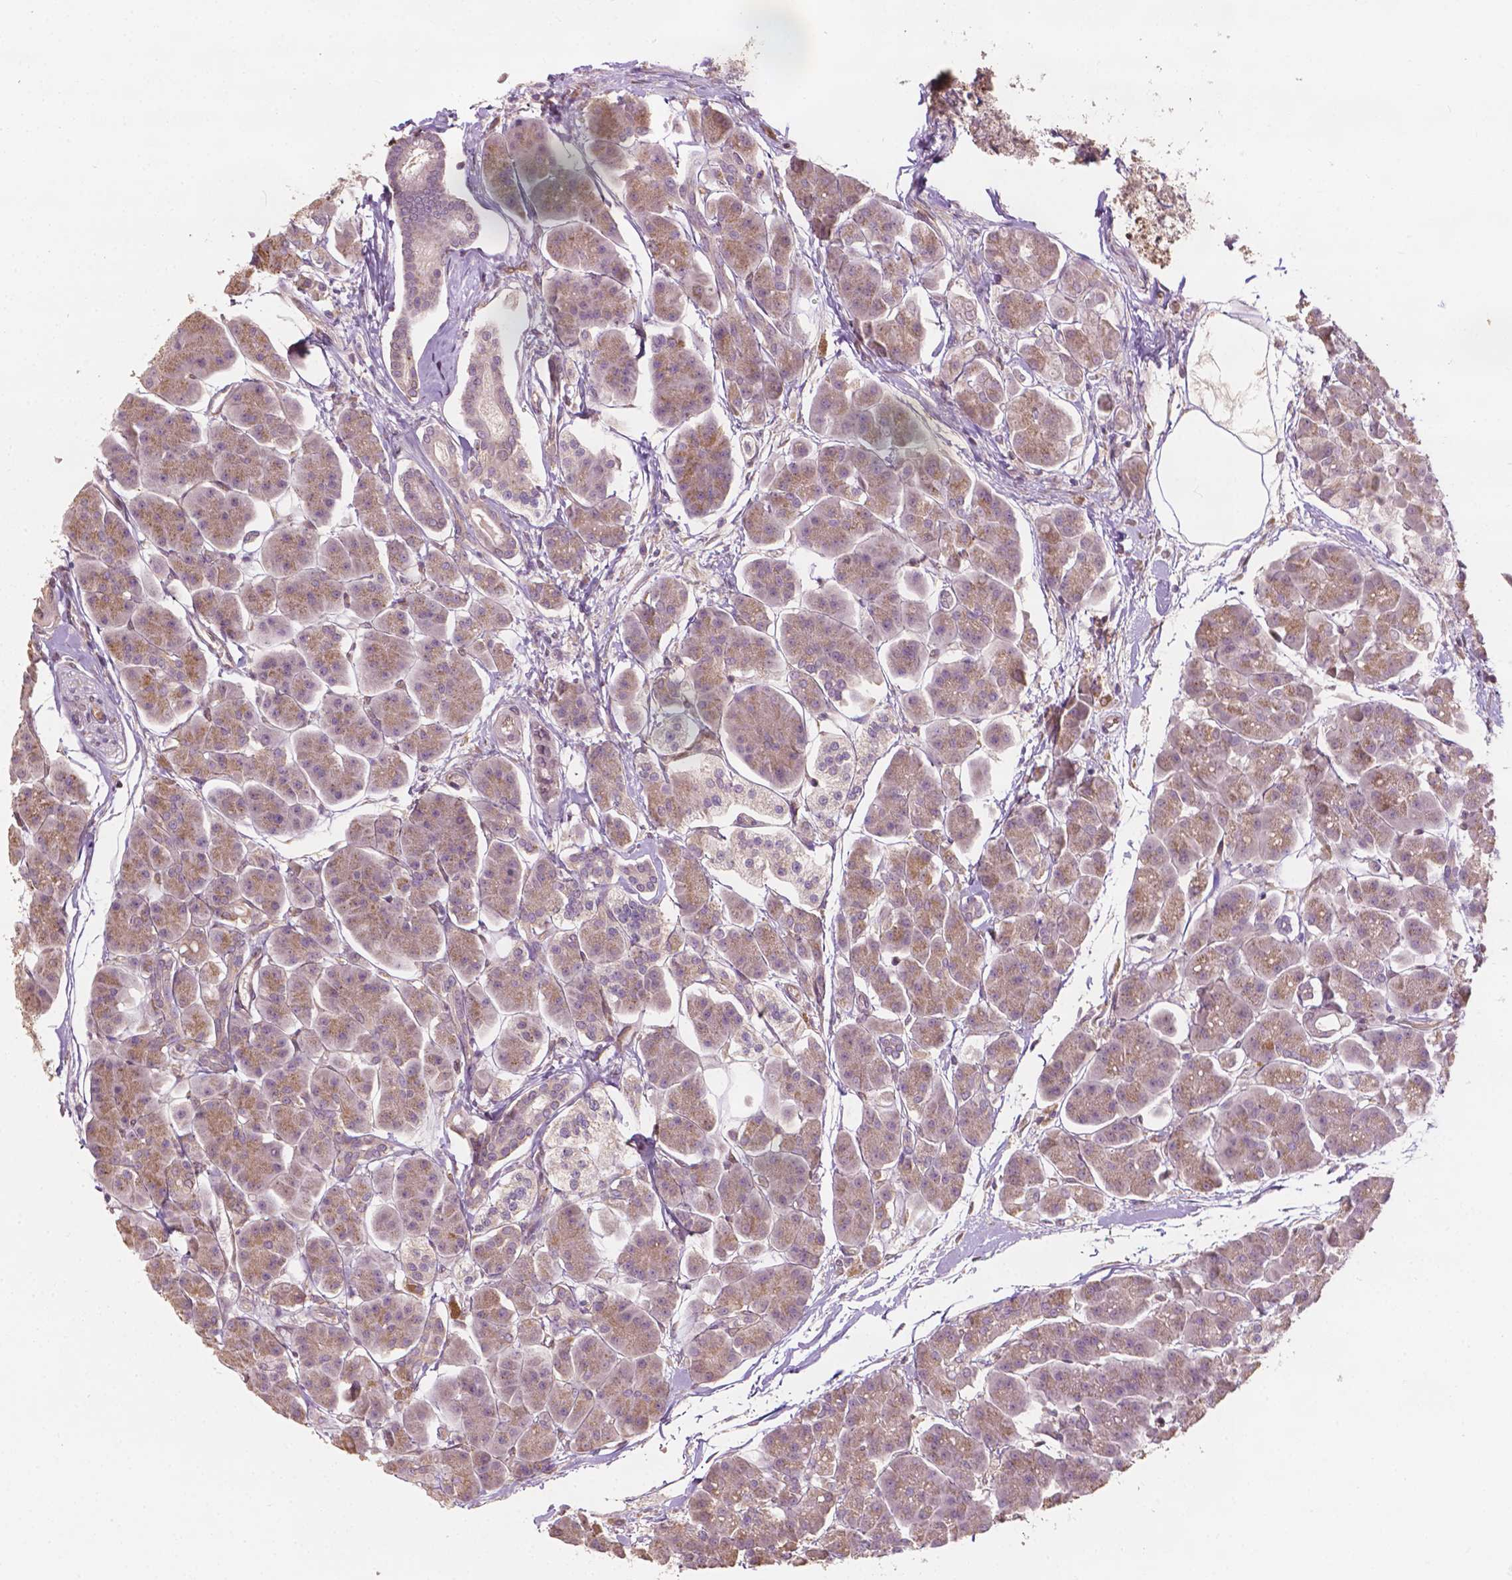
{"staining": {"intensity": "moderate", "quantity": ">75%", "location": "cytoplasmic/membranous"}, "tissue": "pancreas", "cell_type": "Exocrine glandular cells", "image_type": "normal", "snomed": [{"axis": "morphology", "description": "Normal tissue, NOS"}, {"axis": "topography", "description": "Adipose tissue"}, {"axis": "topography", "description": "Pancreas"}, {"axis": "topography", "description": "Peripheral nerve tissue"}], "caption": "An immunohistochemistry histopathology image of normal tissue is shown. Protein staining in brown shows moderate cytoplasmic/membranous positivity in pancreas within exocrine glandular cells. (Brightfield microscopy of DAB IHC at high magnification).", "gene": "G3BP1", "patient": {"sex": "female", "age": 58}}